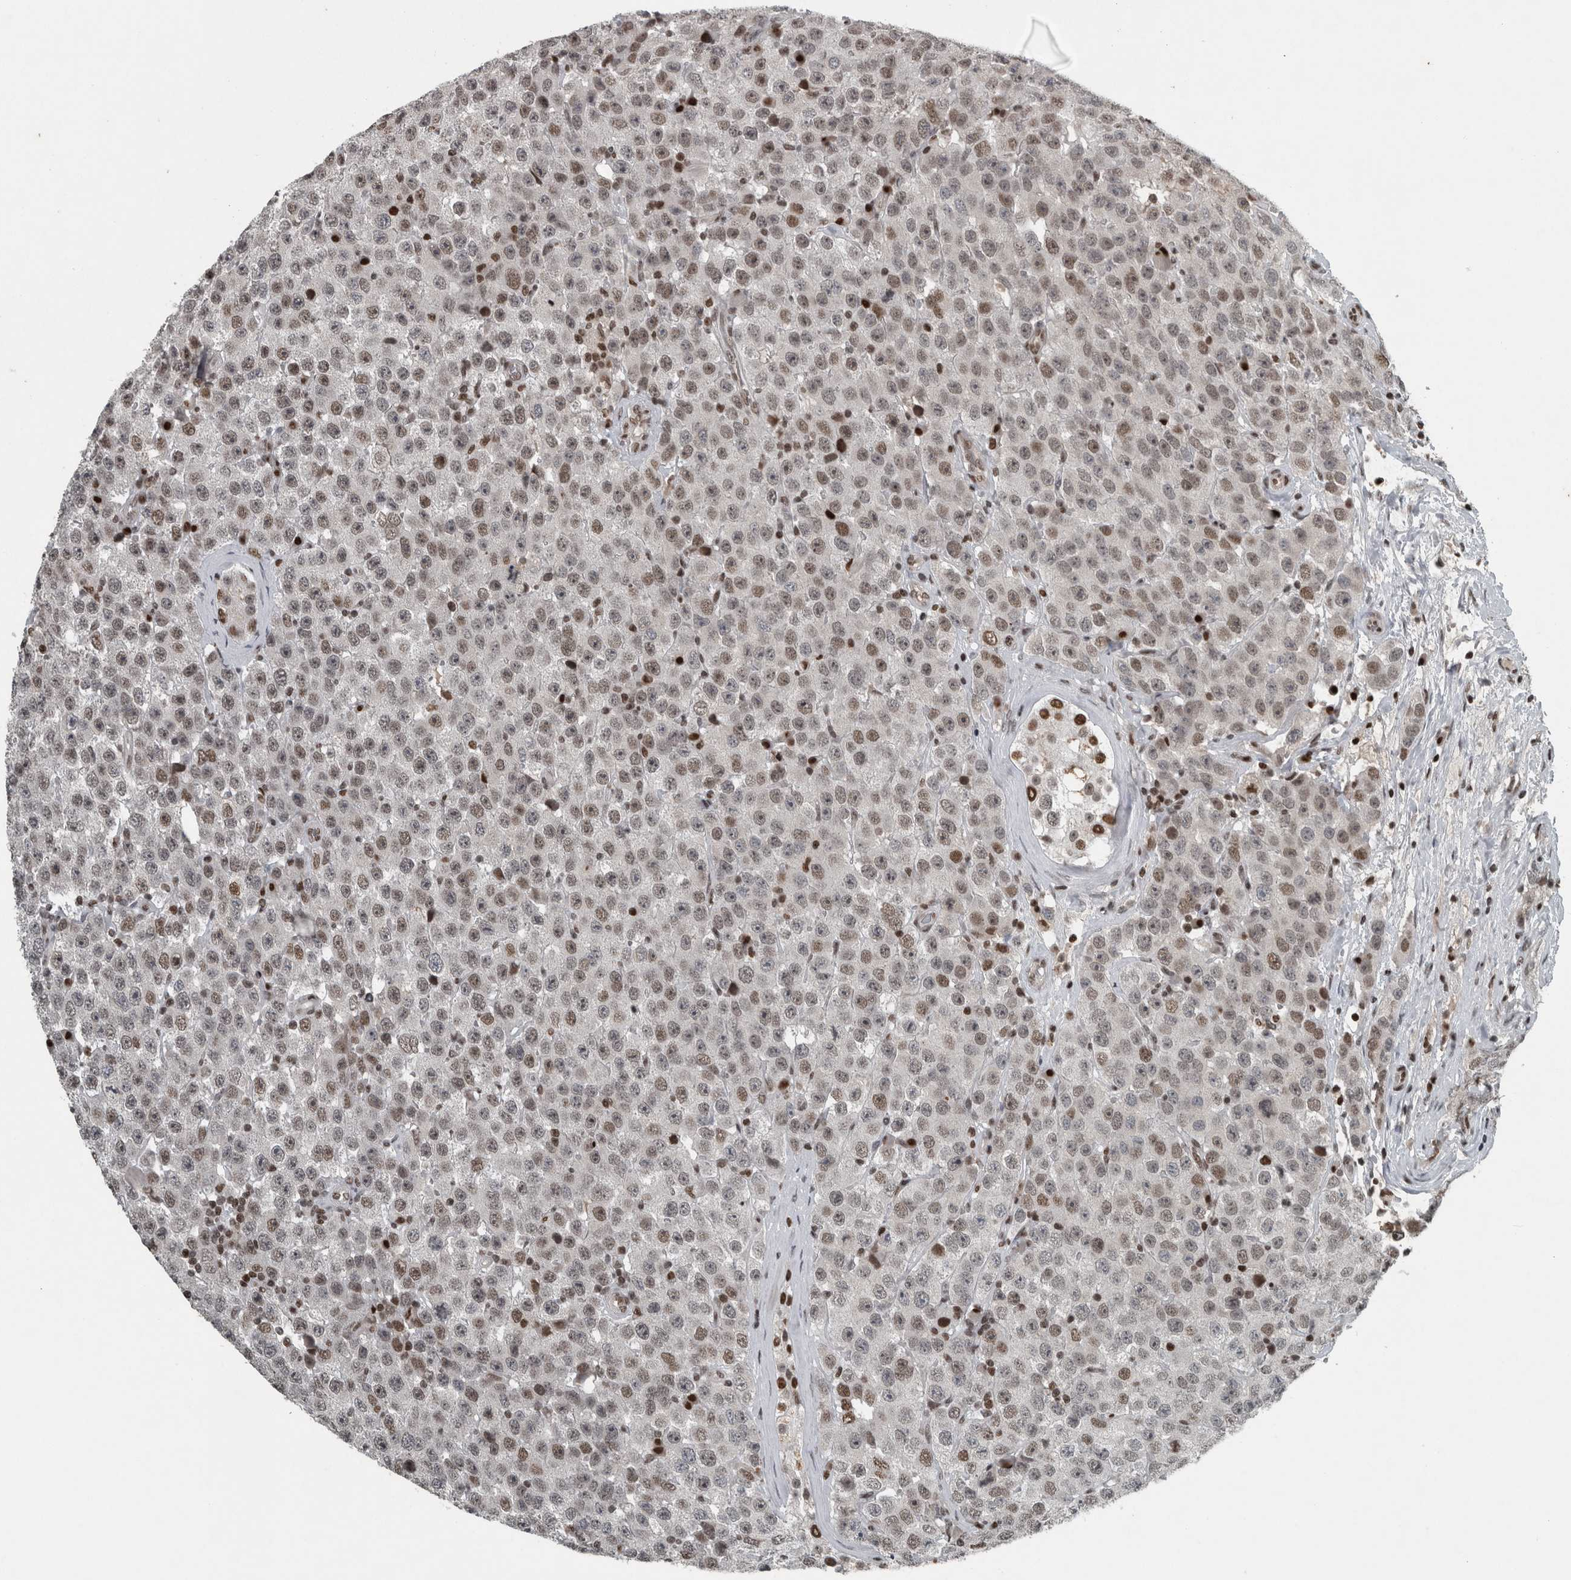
{"staining": {"intensity": "weak", "quantity": ">75%", "location": "nuclear"}, "tissue": "testis cancer", "cell_type": "Tumor cells", "image_type": "cancer", "snomed": [{"axis": "morphology", "description": "Seminoma, NOS"}, {"axis": "morphology", "description": "Carcinoma, Embryonal, NOS"}, {"axis": "topography", "description": "Testis"}], "caption": "Testis cancer was stained to show a protein in brown. There is low levels of weak nuclear expression in approximately >75% of tumor cells. The protein of interest is shown in brown color, while the nuclei are stained blue.", "gene": "UNC50", "patient": {"sex": "male", "age": 28}}